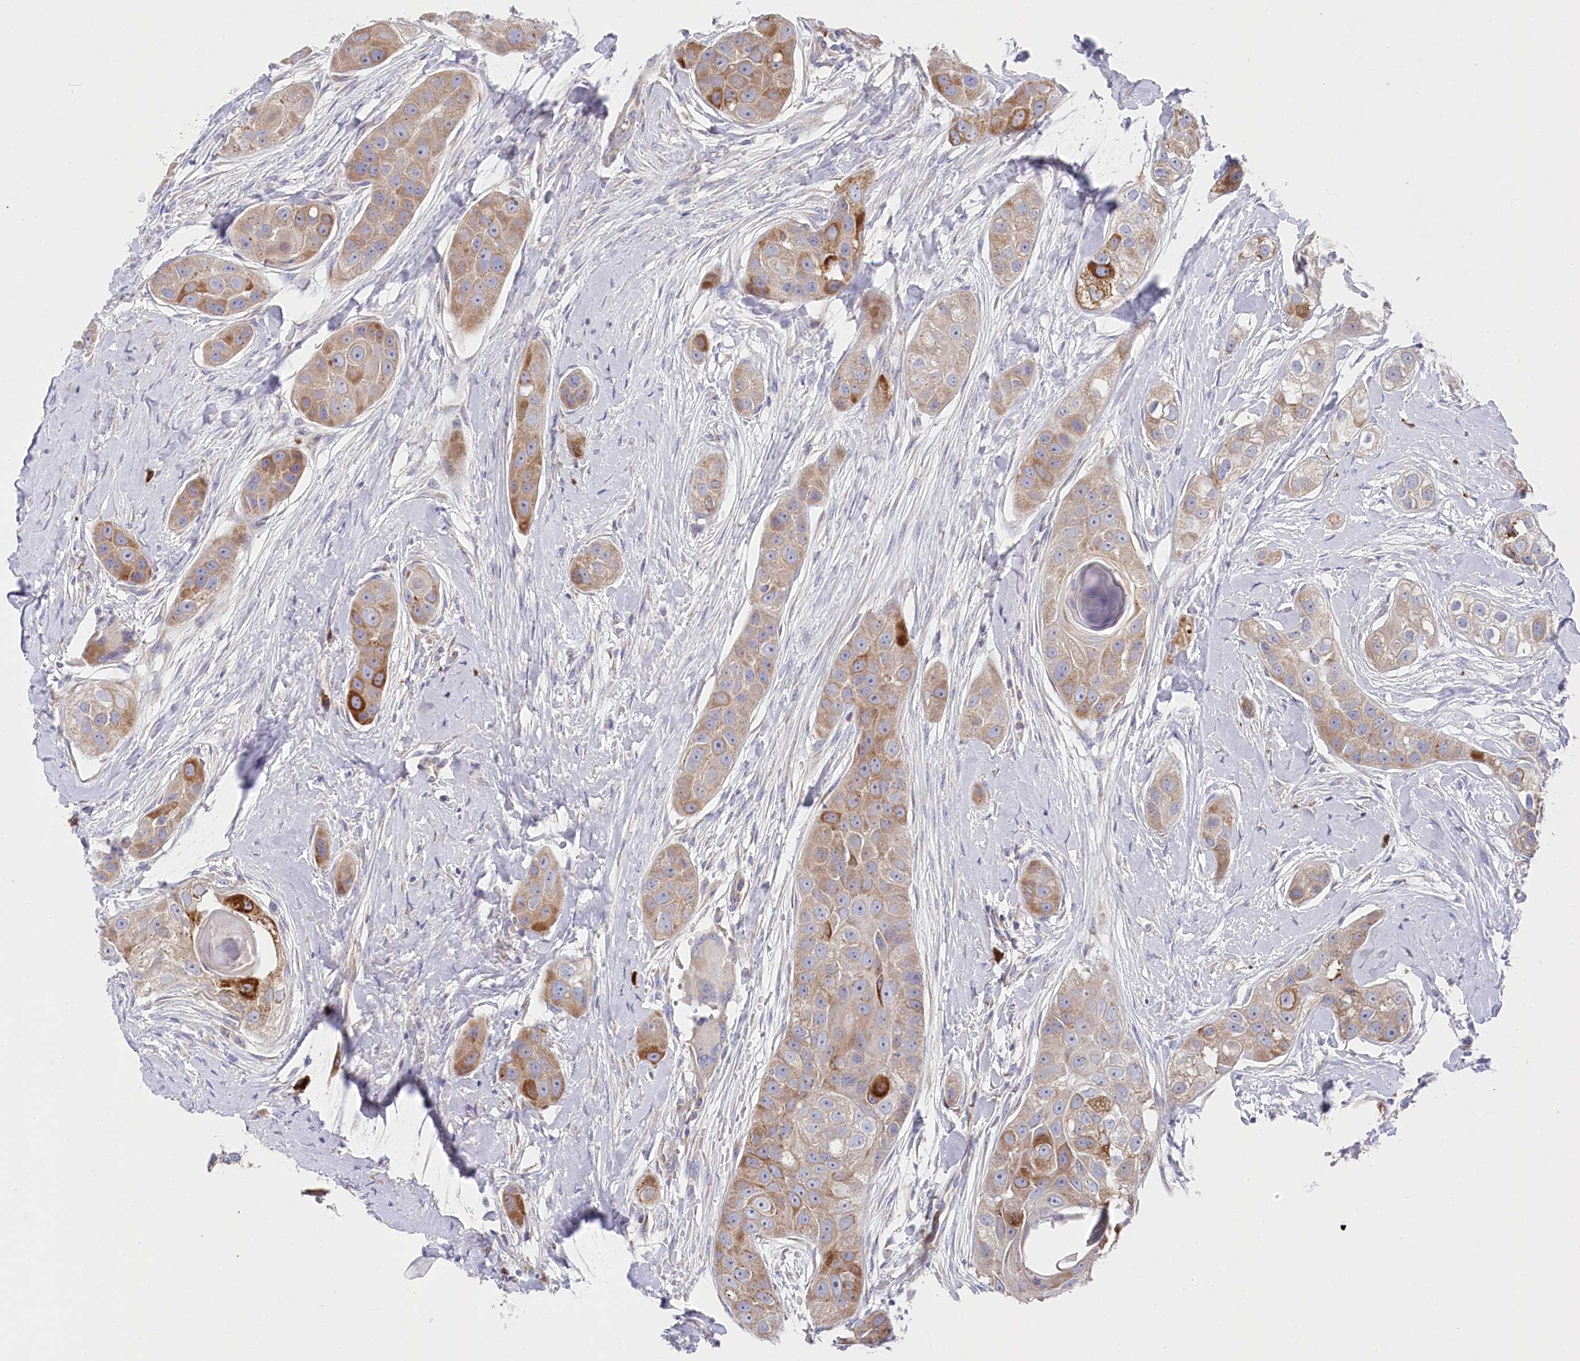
{"staining": {"intensity": "moderate", "quantity": ">75%", "location": "cytoplasmic/membranous"}, "tissue": "head and neck cancer", "cell_type": "Tumor cells", "image_type": "cancer", "snomed": [{"axis": "morphology", "description": "Normal tissue, NOS"}, {"axis": "morphology", "description": "Squamous cell carcinoma, NOS"}, {"axis": "topography", "description": "Skeletal muscle"}, {"axis": "topography", "description": "Head-Neck"}], "caption": "DAB immunohistochemical staining of human squamous cell carcinoma (head and neck) reveals moderate cytoplasmic/membranous protein positivity in about >75% of tumor cells.", "gene": "POGLUT1", "patient": {"sex": "male", "age": 51}}